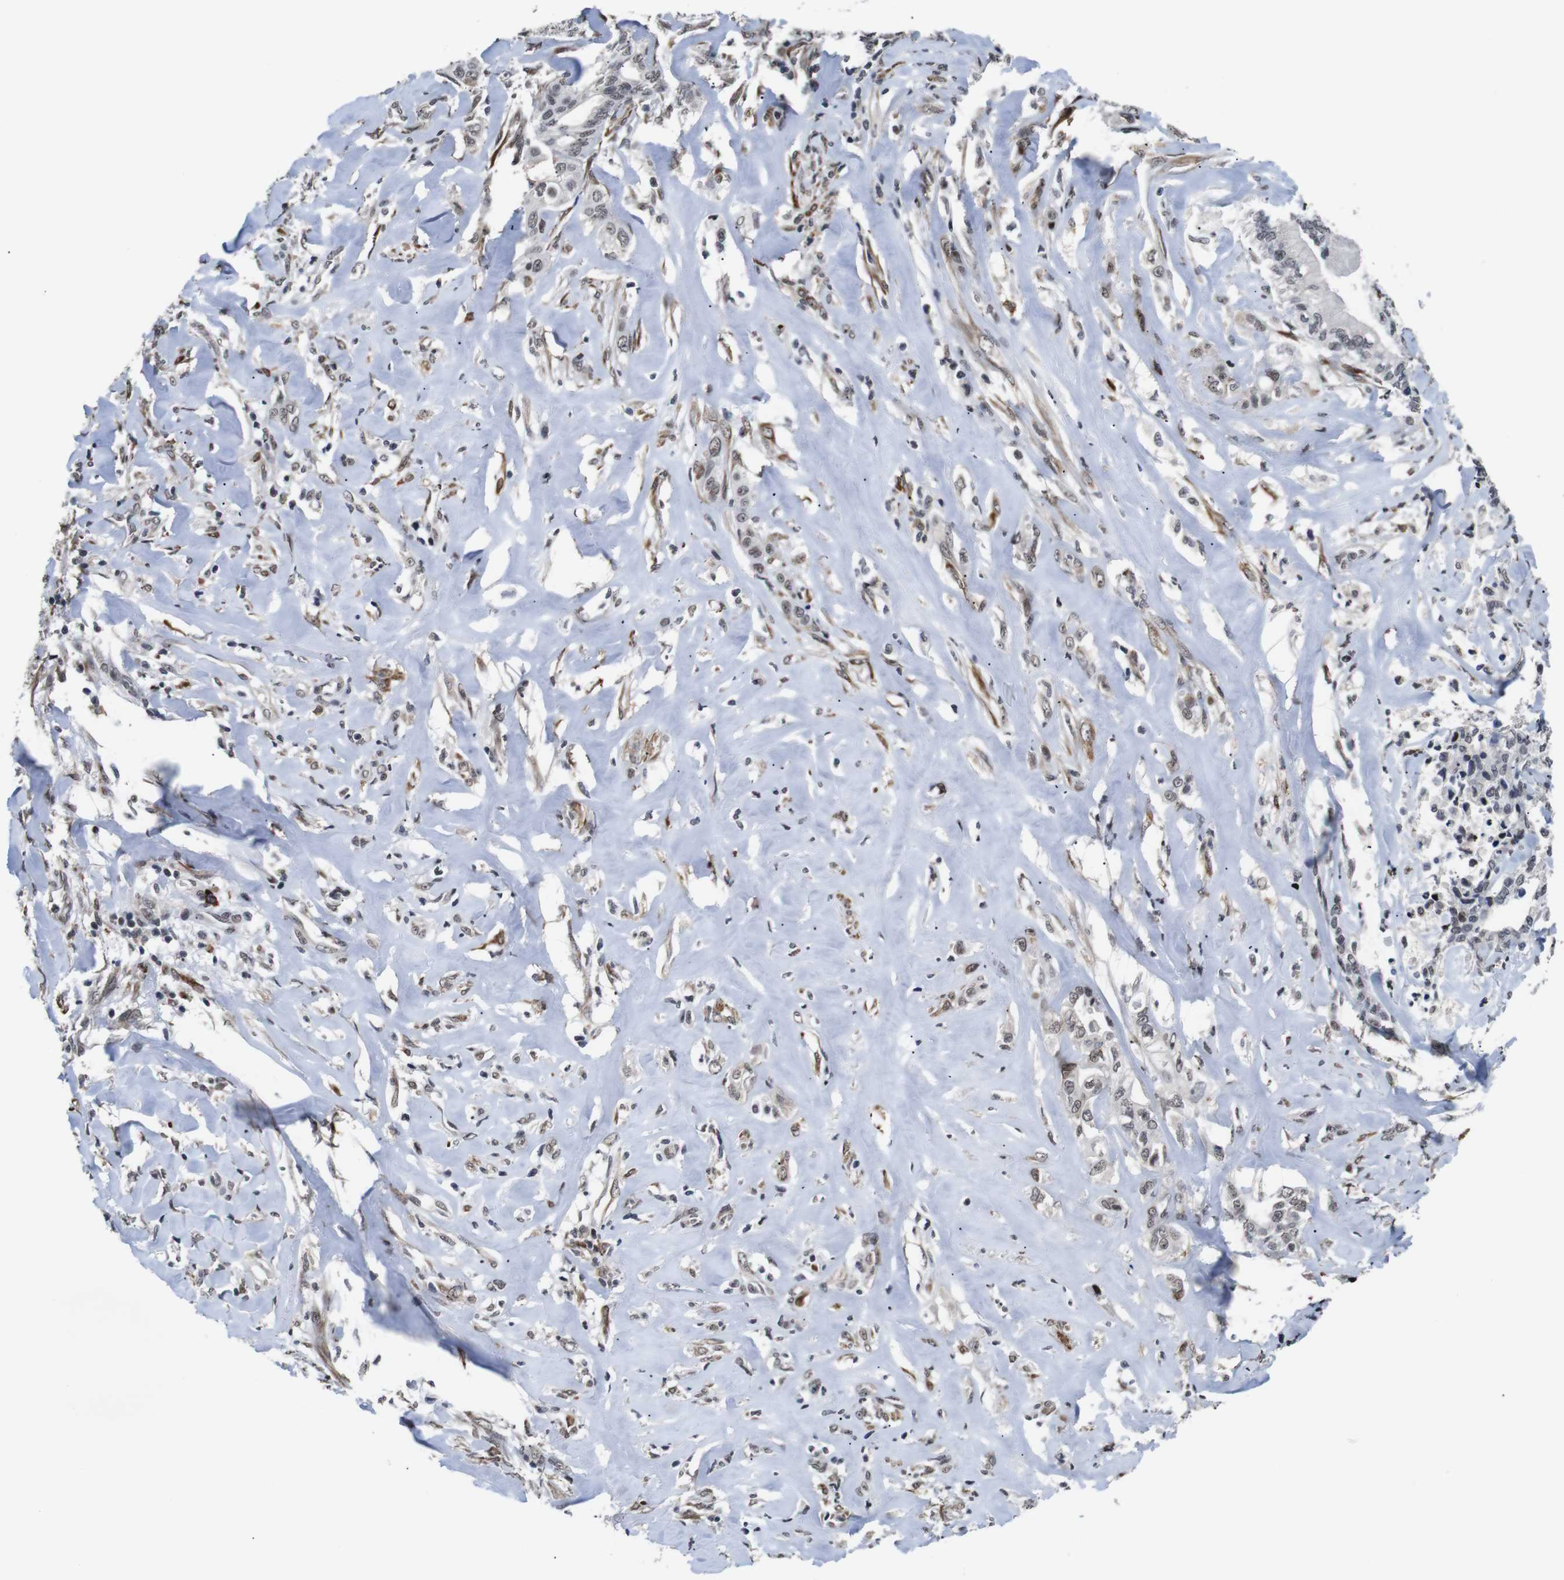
{"staining": {"intensity": "moderate", "quantity": ">75%", "location": "cytoplasmic/membranous,nuclear"}, "tissue": "liver cancer", "cell_type": "Tumor cells", "image_type": "cancer", "snomed": [{"axis": "morphology", "description": "Cholangiocarcinoma"}, {"axis": "topography", "description": "Liver"}], "caption": "Tumor cells reveal medium levels of moderate cytoplasmic/membranous and nuclear staining in about >75% of cells in liver cancer (cholangiocarcinoma).", "gene": "EIF4G1", "patient": {"sex": "female", "age": 67}}